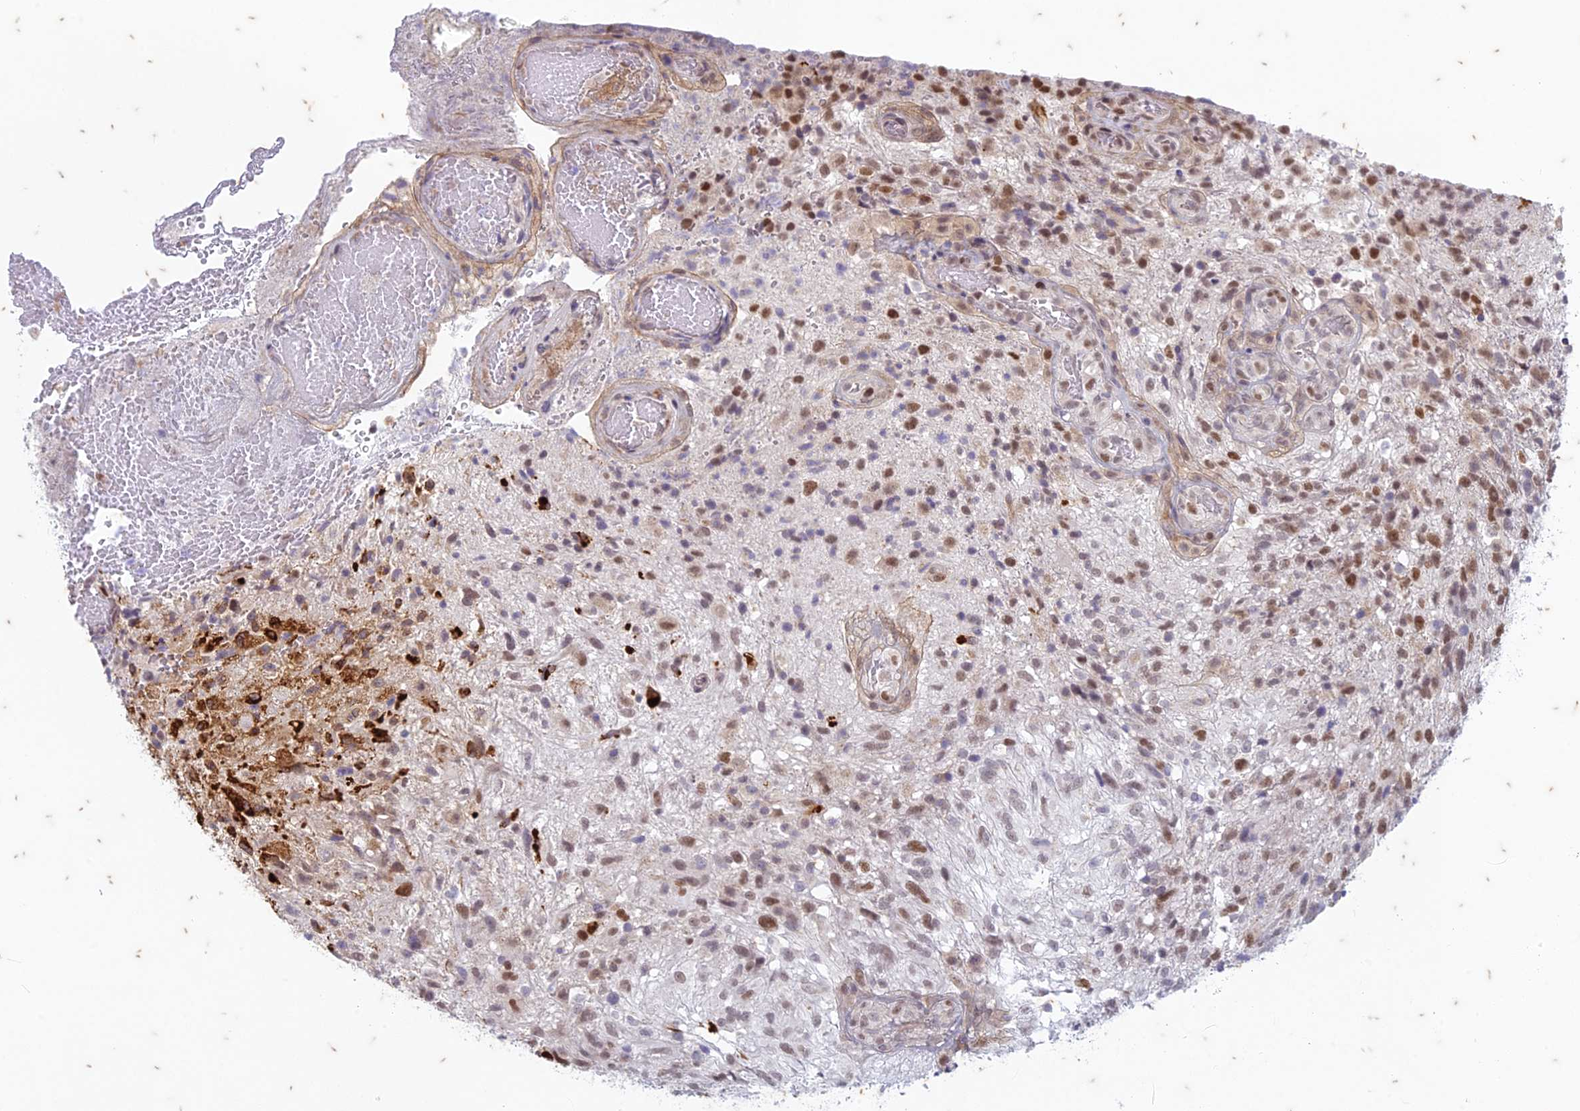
{"staining": {"intensity": "moderate", "quantity": ">75%", "location": "nuclear"}, "tissue": "glioma", "cell_type": "Tumor cells", "image_type": "cancer", "snomed": [{"axis": "morphology", "description": "Glioma, malignant, High grade"}, {"axis": "topography", "description": "Brain"}], "caption": "A brown stain labels moderate nuclear staining of a protein in human glioma tumor cells.", "gene": "PABPN1L", "patient": {"sex": "male", "age": 56}}